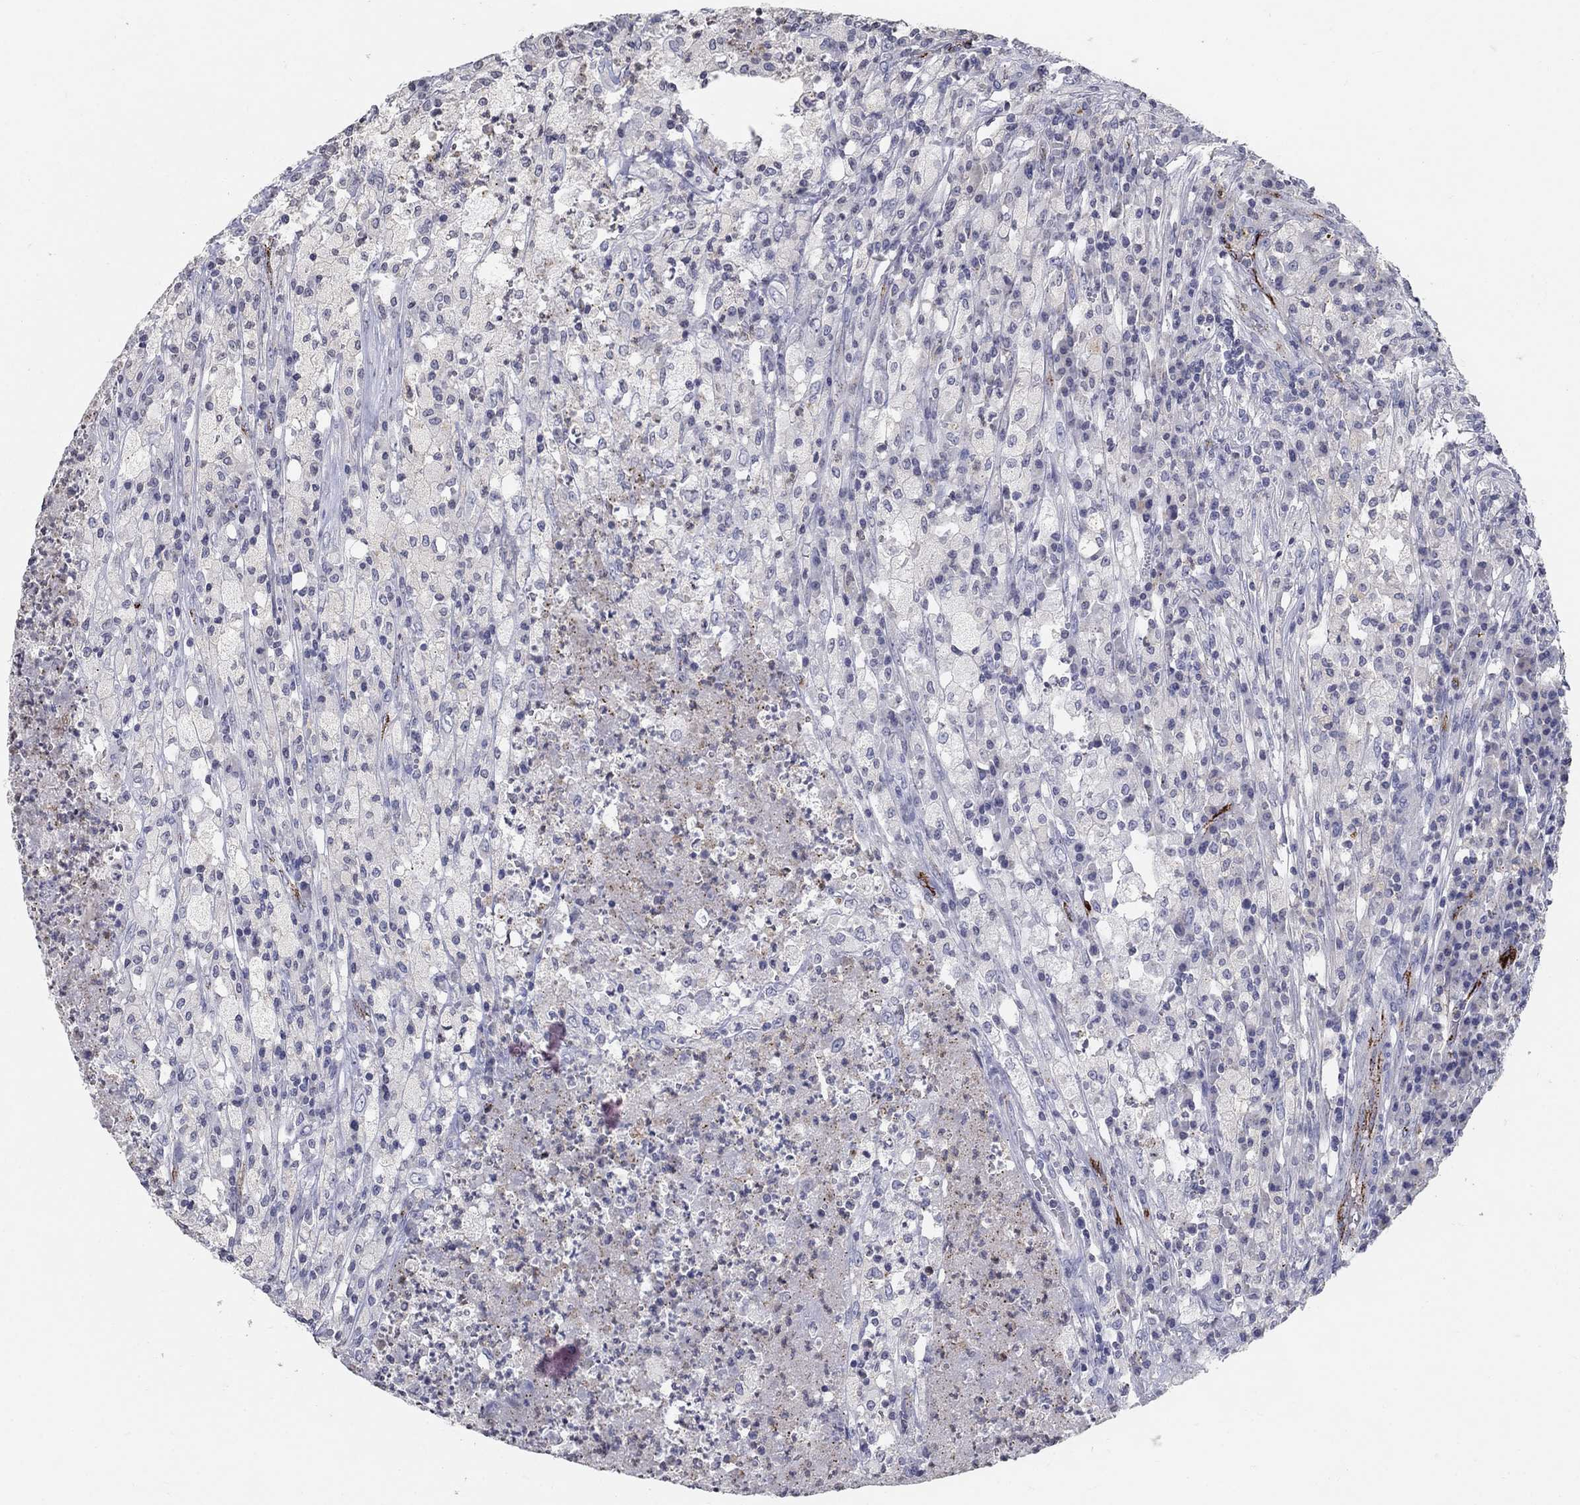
{"staining": {"intensity": "negative", "quantity": "none", "location": "none"}, "tissue": "testis cancer", "cell_type": "Tumor cells", "image_type": "cancer", "snomed": [{"axis": "morphology", "description": "Necrosis, NOS"}, {"axis": "morphology", "description": "Carcinoma, Embryonal, NOS"}, {"axis": "topography", "description": "Testis"}], "caption": "High magnification brightfield microscopy of embryonal carcinoma (testis) stained with DAB (3,3'-diaminobenzidine) (brown) and counterstained with hematoxylin (blue): tumor cells show no significant staining.", "gene": "TINAG", "patient": {"sex": "male", "age": 19}}